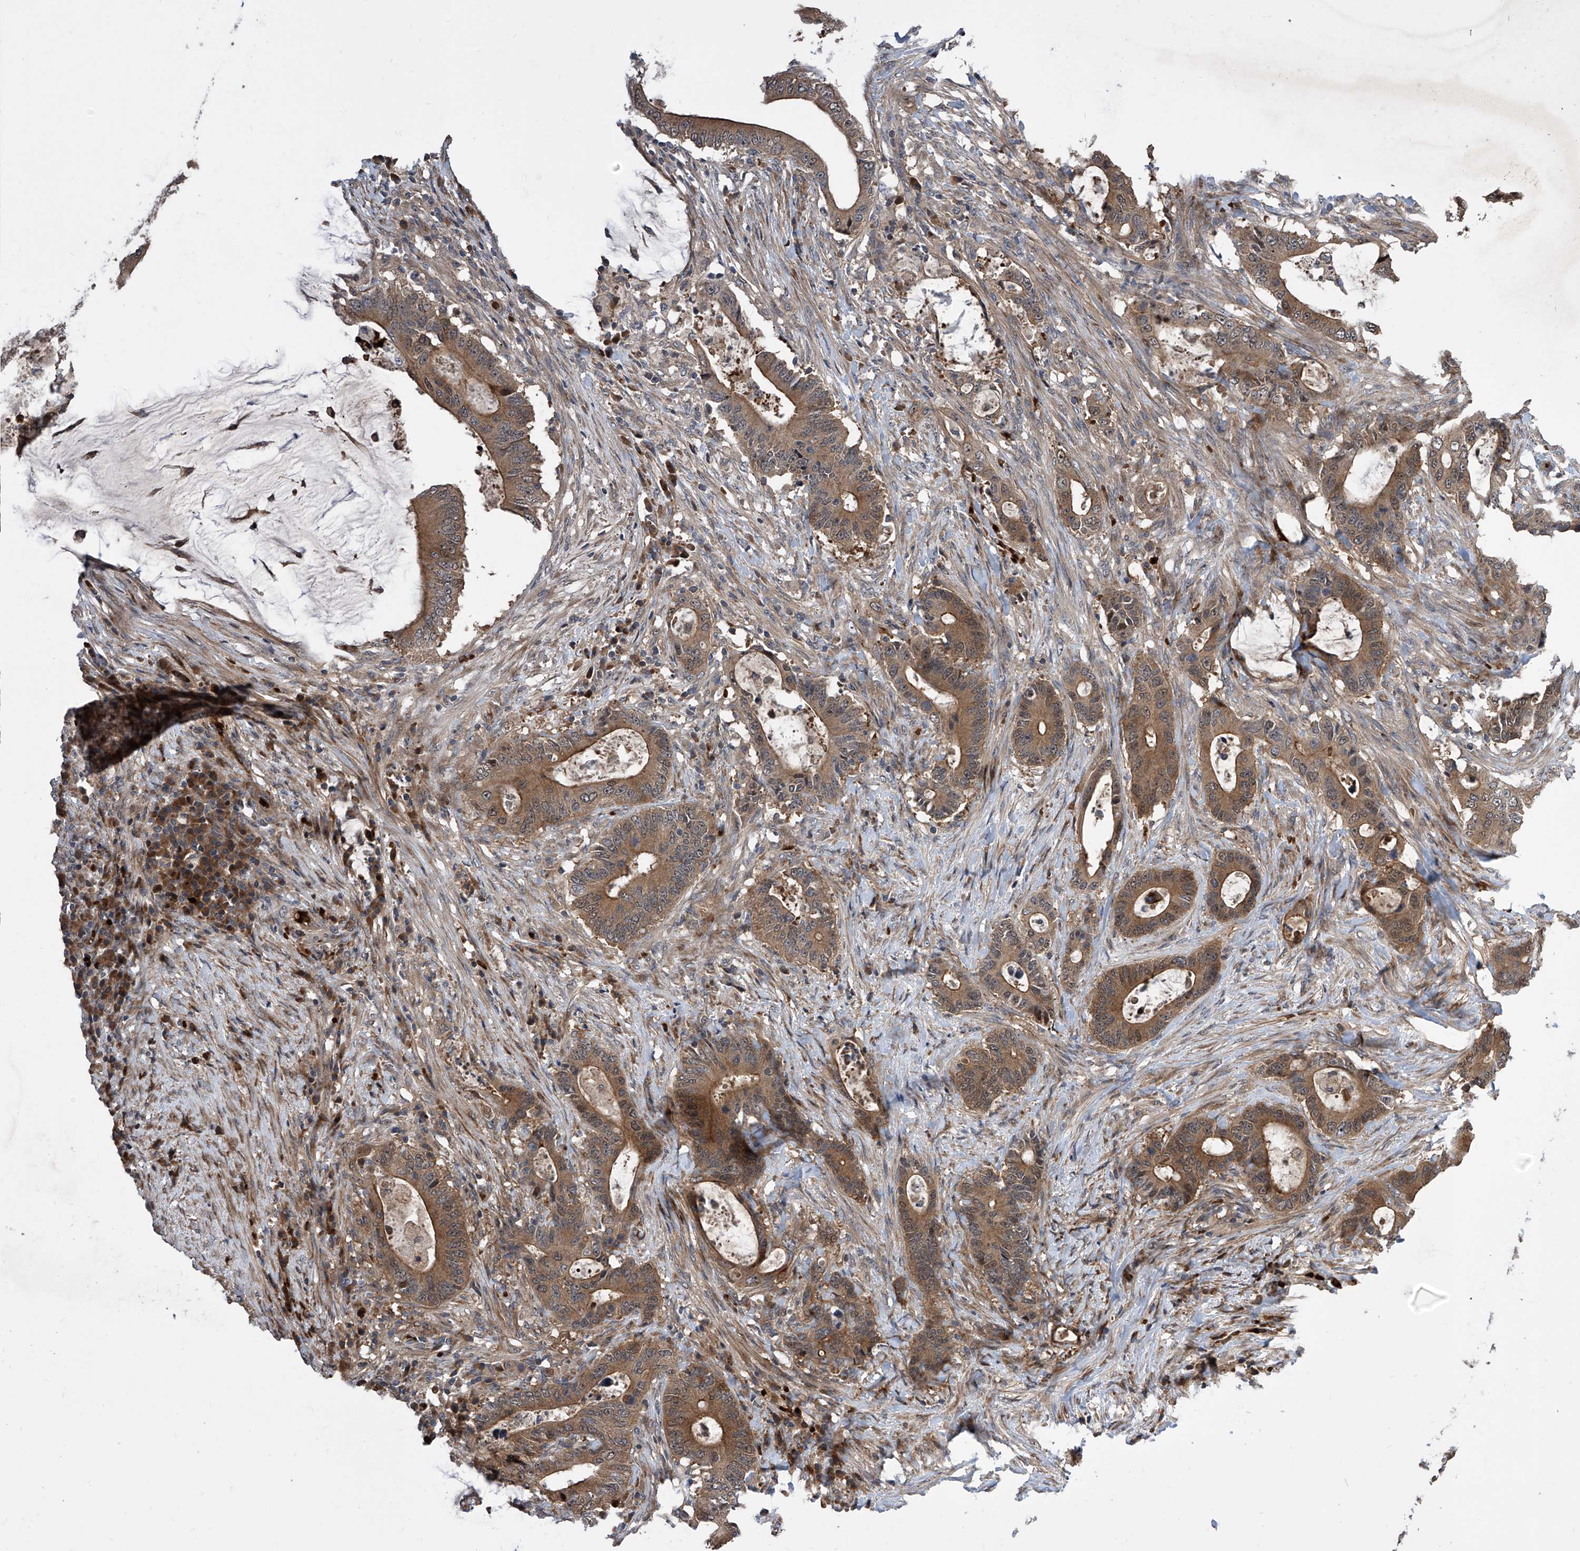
{"staining": {"intensity": "moderate", "quantity": ">75%", "location": "cytoplasmic/membranous"}, "tissue": "colorectal cancer", "cell_type": "Tumor cells", "image_type": "cancer", "snomed": [{"axis": "morphology", "description": "Adenocarcinoma, NOS"}, {"axis": "topography", "description": "Colon"}], "caption": "IHC staining of adenocarcinoma (colorectal), which reveals medium levels of moderate cytoplasmic/membranous expression in about >75% of tumor cells indicating moderate cytoplasmic/membranous protein staining. The staining was performed using DAB (3,3'-diaminobenzidine) (brown) for protein detection and nuclei were counterstained in hematoxylin (blue).", "gene": "USF3", "patient": {"sex": "male", "age": 83}}